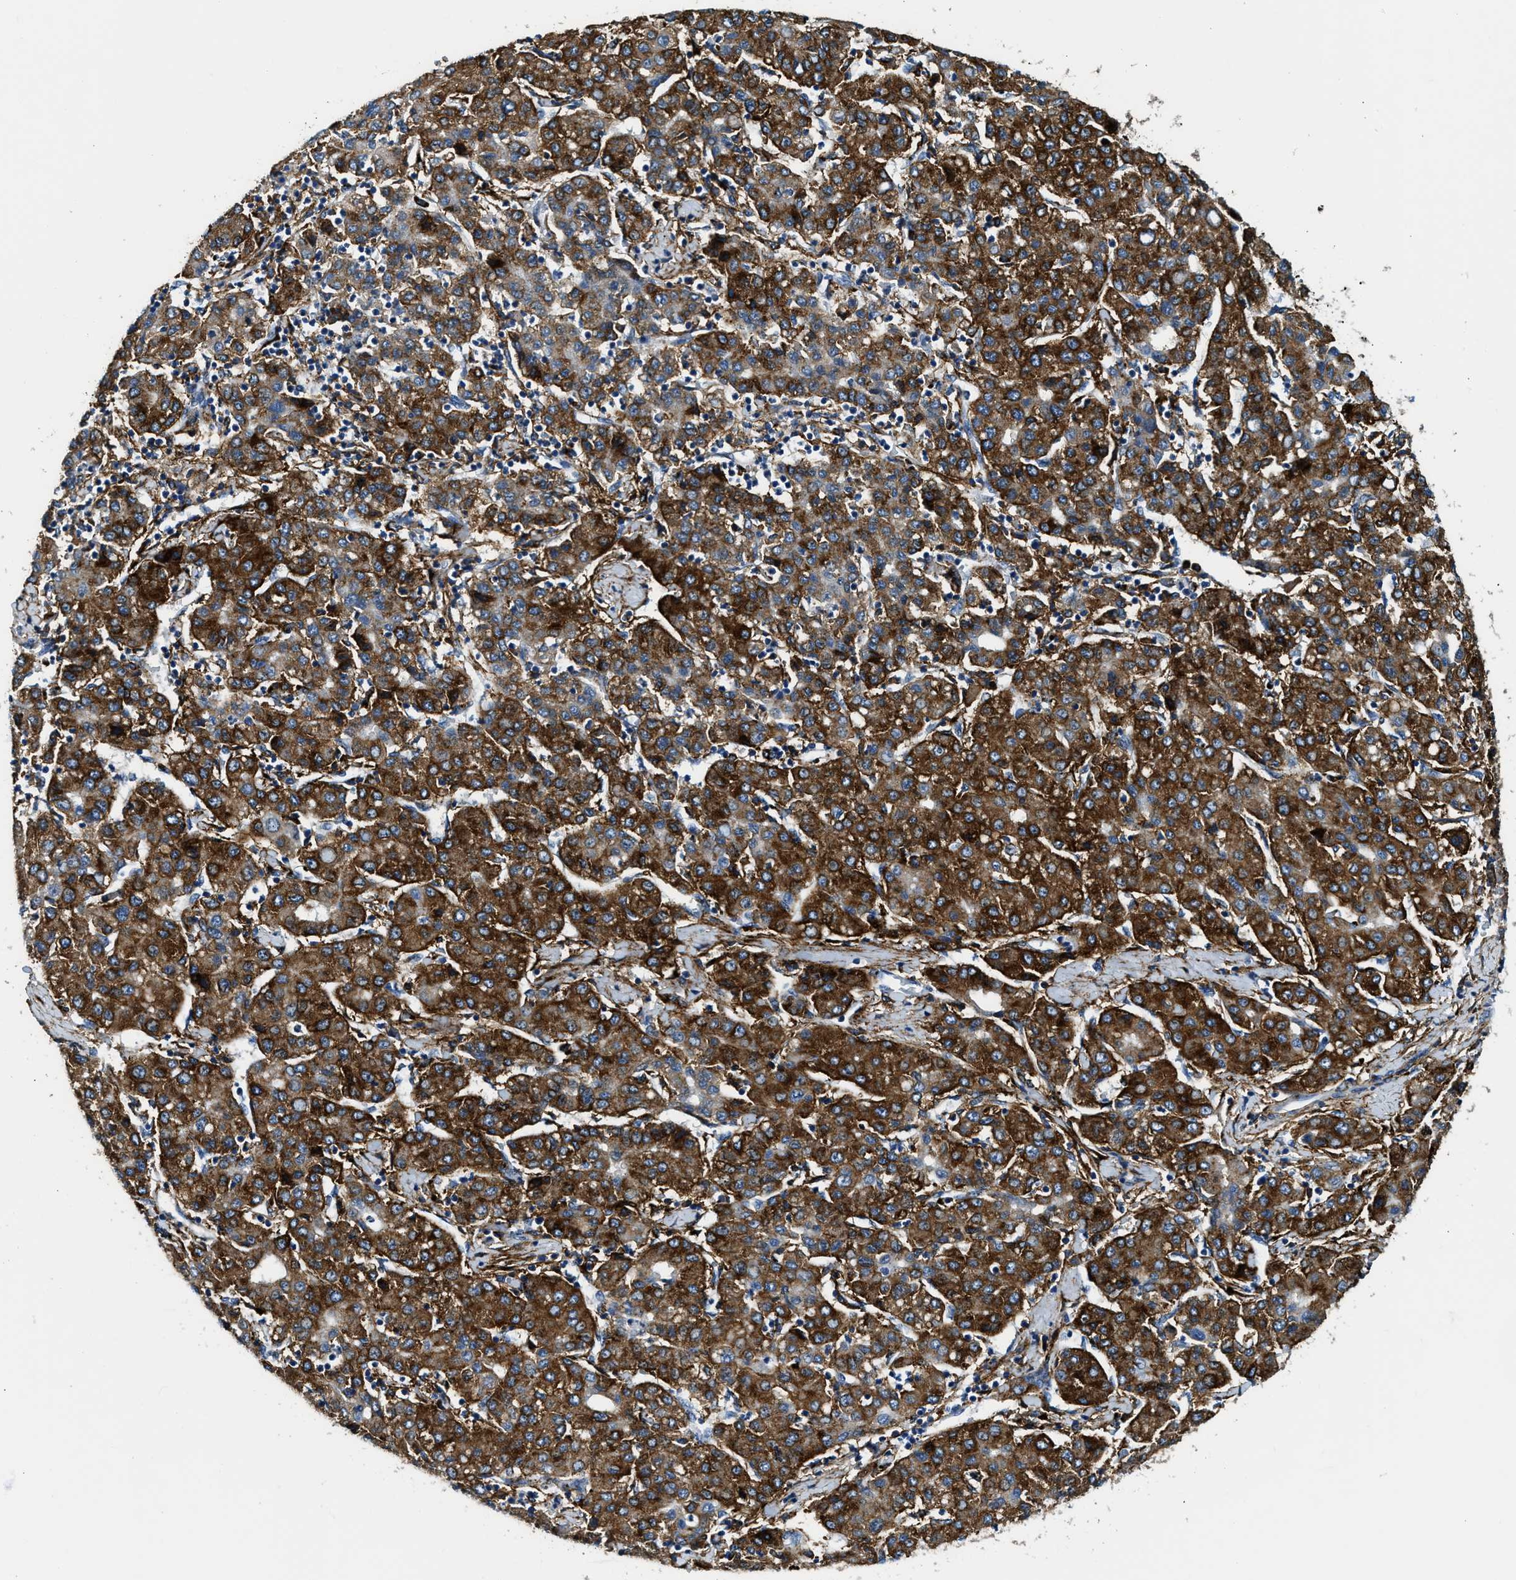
{"staining": {"intensity": "strong", "quantity": ">75%", "location": "cytoplasmic/membranous"}, "tissue": "liver cancer", "cell_type": "Tumor cells", "image_type": "cancer", "snomed": [{"axis": "morphology", "description": "Carcinoma, Hepatocellular, NOS"}, {"axis": "topography", "description": "Liver"}], "caption": "High-power microscopy captured an IHC histopathology image of liver cancer (hepatocellular carcinoma), revealing strong cytoplasmic/membranous positivity in approximately >75% of tumor cells.", "gene": "LRP1", "patient": {"sex": "male", "age": 65}}